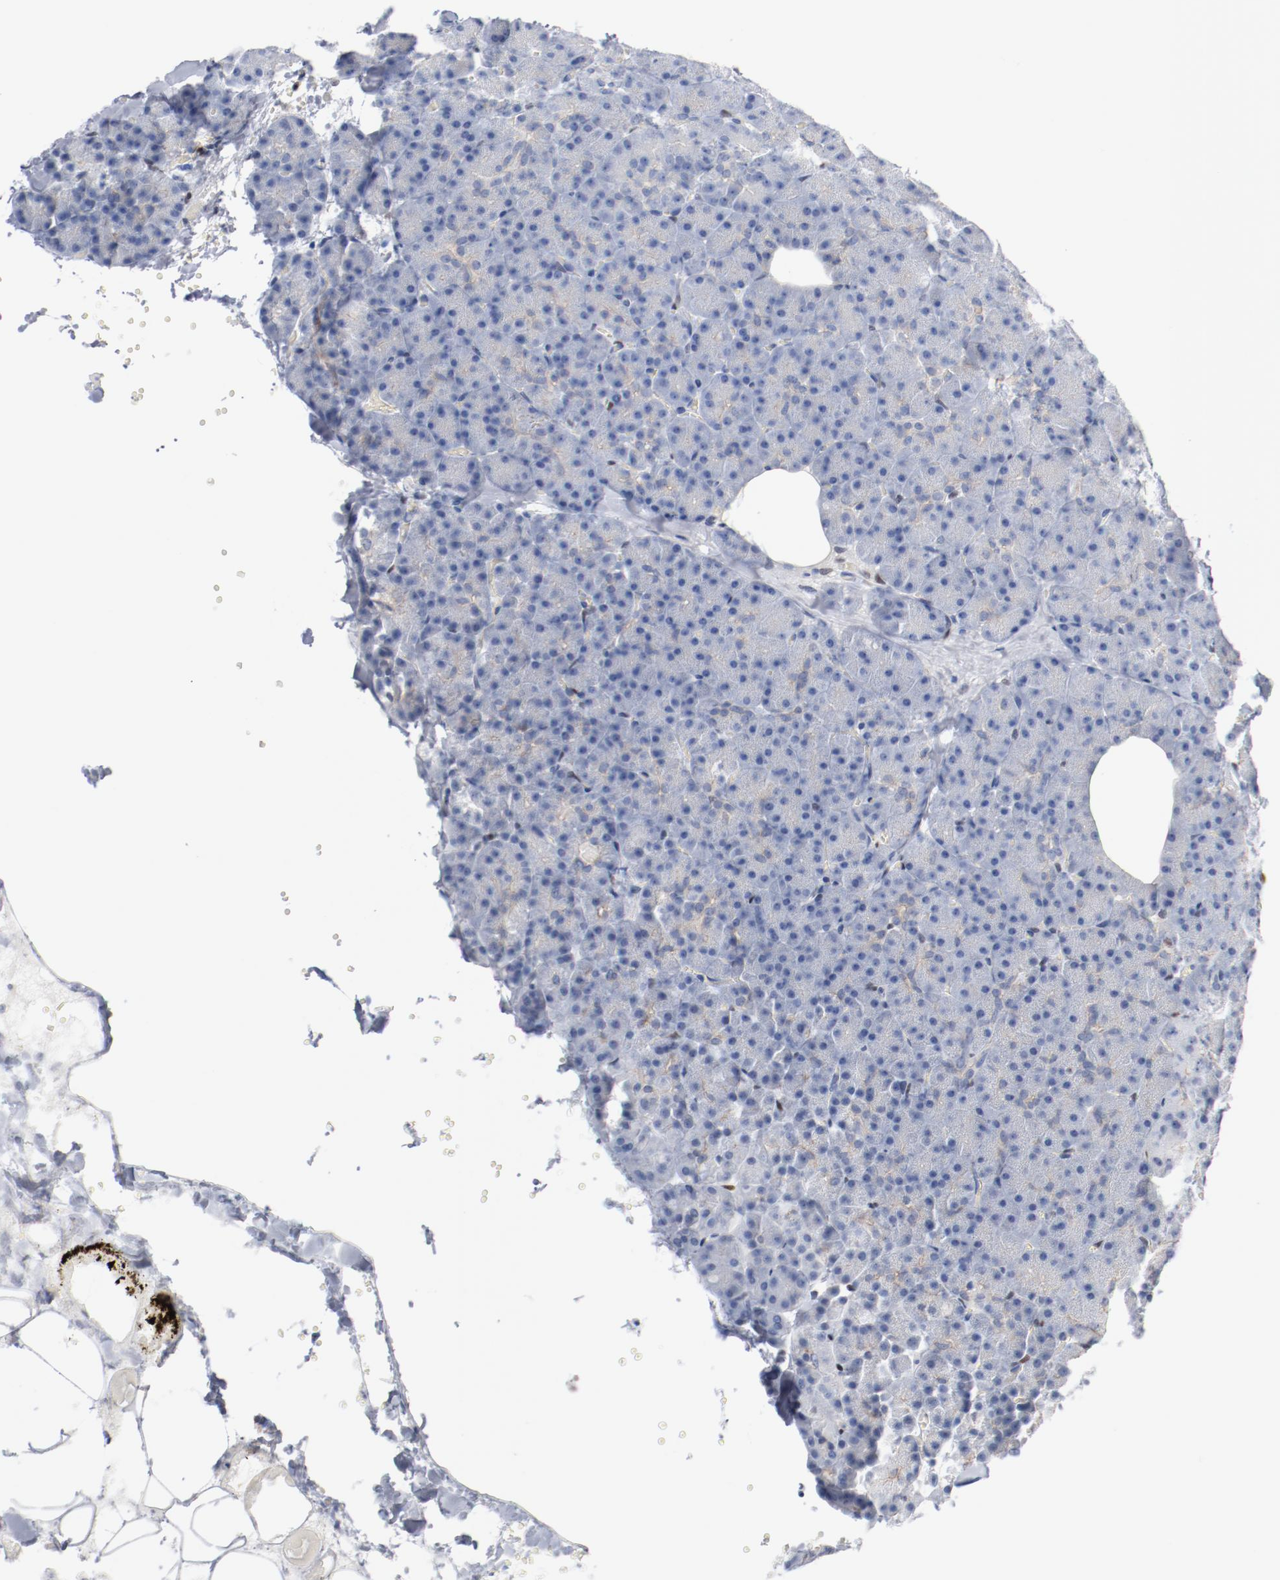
{"staining": {"intensity": "negative", "quantity": "none", "location": "none"}, "tissue": "pancreas", "cell_type": "Exocrine glandular cells", "image_type": "normal", "snomed": [{"axis": "morphology", "description": "Normal tissue, NOS"}, {"axis": "topography", "description": "Pancreas"}], "caption": "The histopathology image demonstrates no staining of exocrine glandular cells in normal pancreas.", "gene": "ZEB2", "patient": {"sex": "female", "age": 35}}